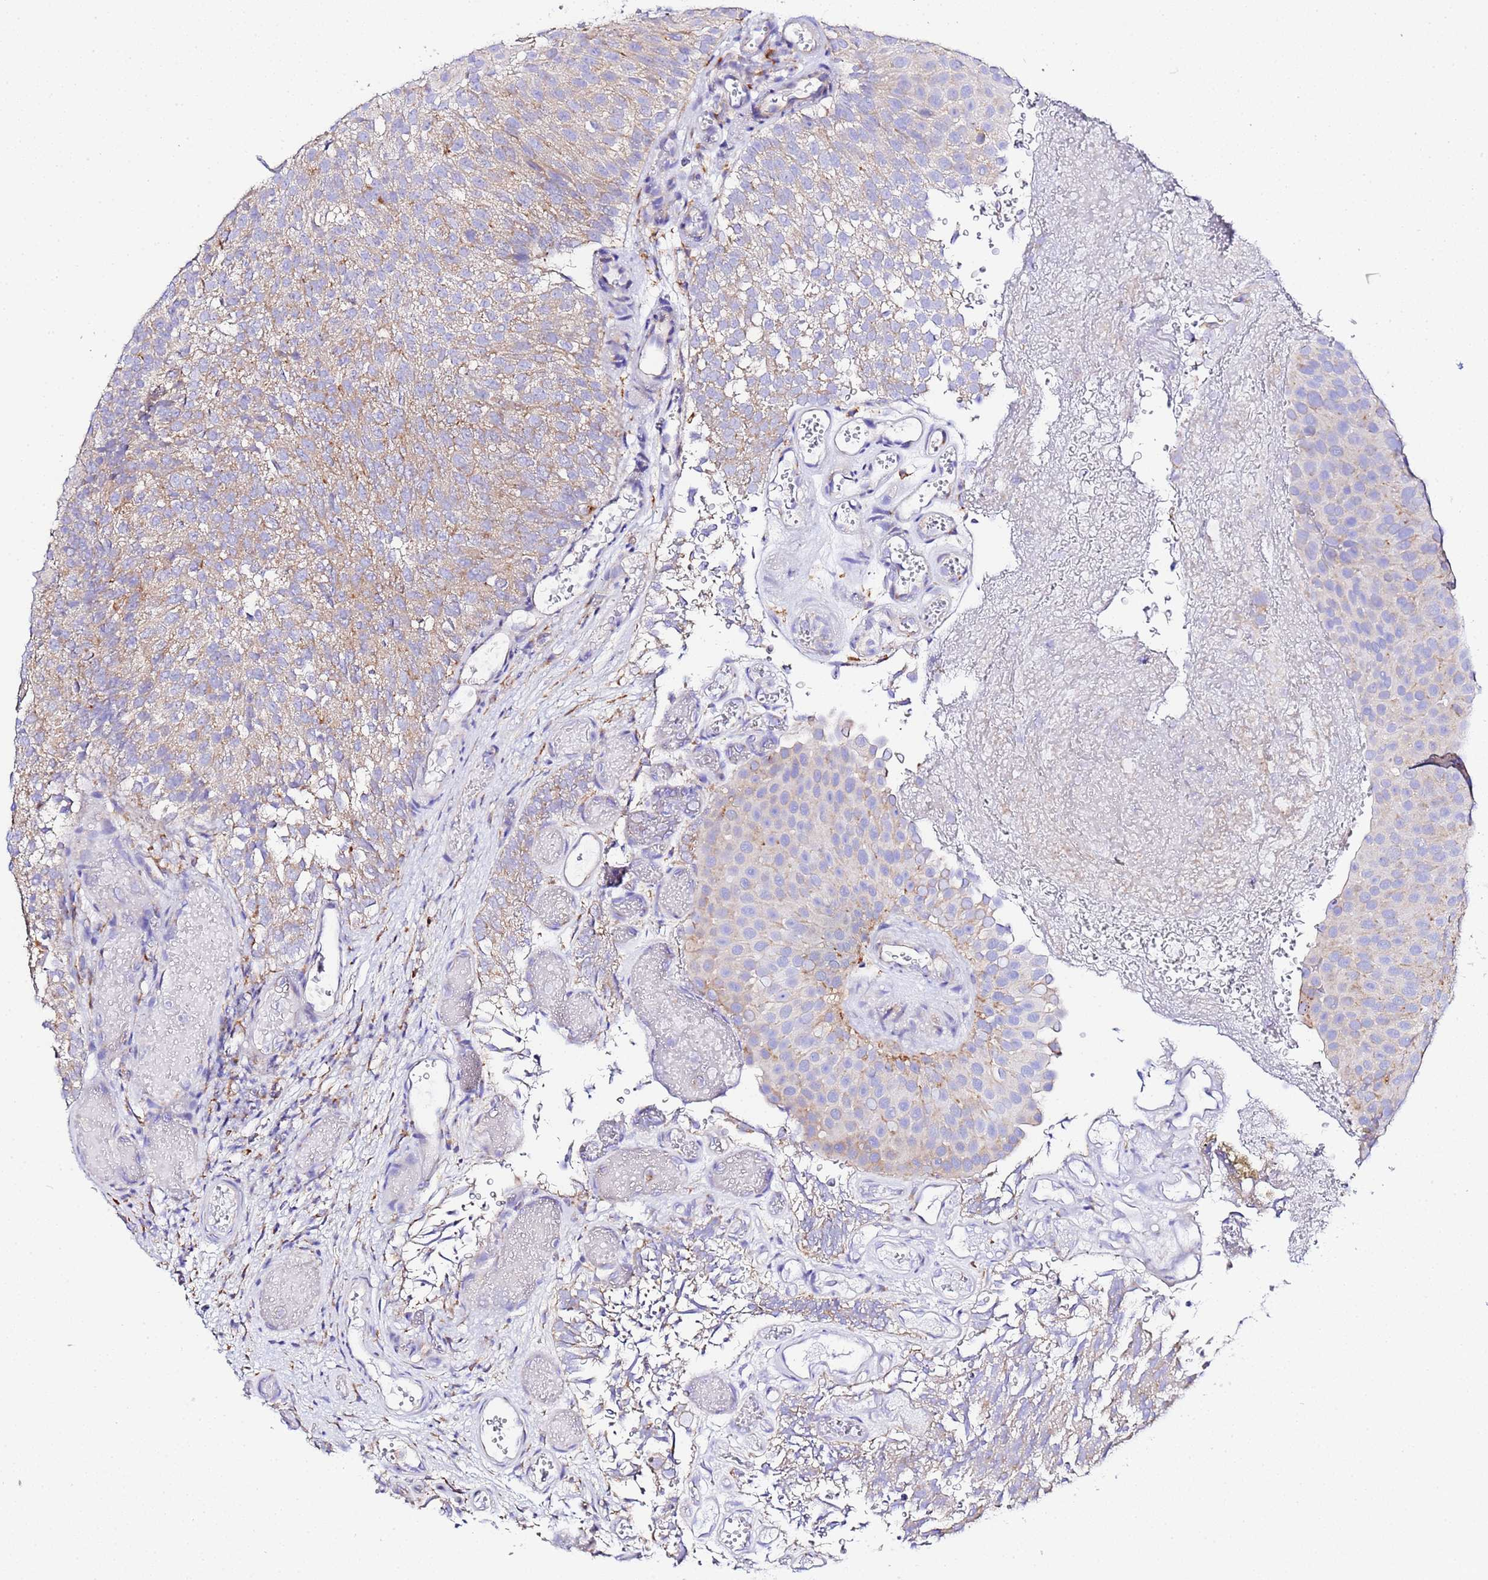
{"staining": {"intensity": "weak", "quantity": "25%-75%", "location": "cytoplasmic/membranous"}, "tissue": "urothelial cancer", "cell_type": "Tumor cells", "image_type": "cancer", "snomed": [{"axis": "morphology", "description": "Urothelial carcinoma, Low grade"}, {"axis": "topography", "description": "Urinary bladder"}], "caption": "Immunohistochemical staining of urothelial cancer exhibits weak cytoplasmic/membranous protein positivity in approximately 25%-75% of tumor cells.", "gene": "VTI1B", "patient": {"sex": "male", "age": 78}}